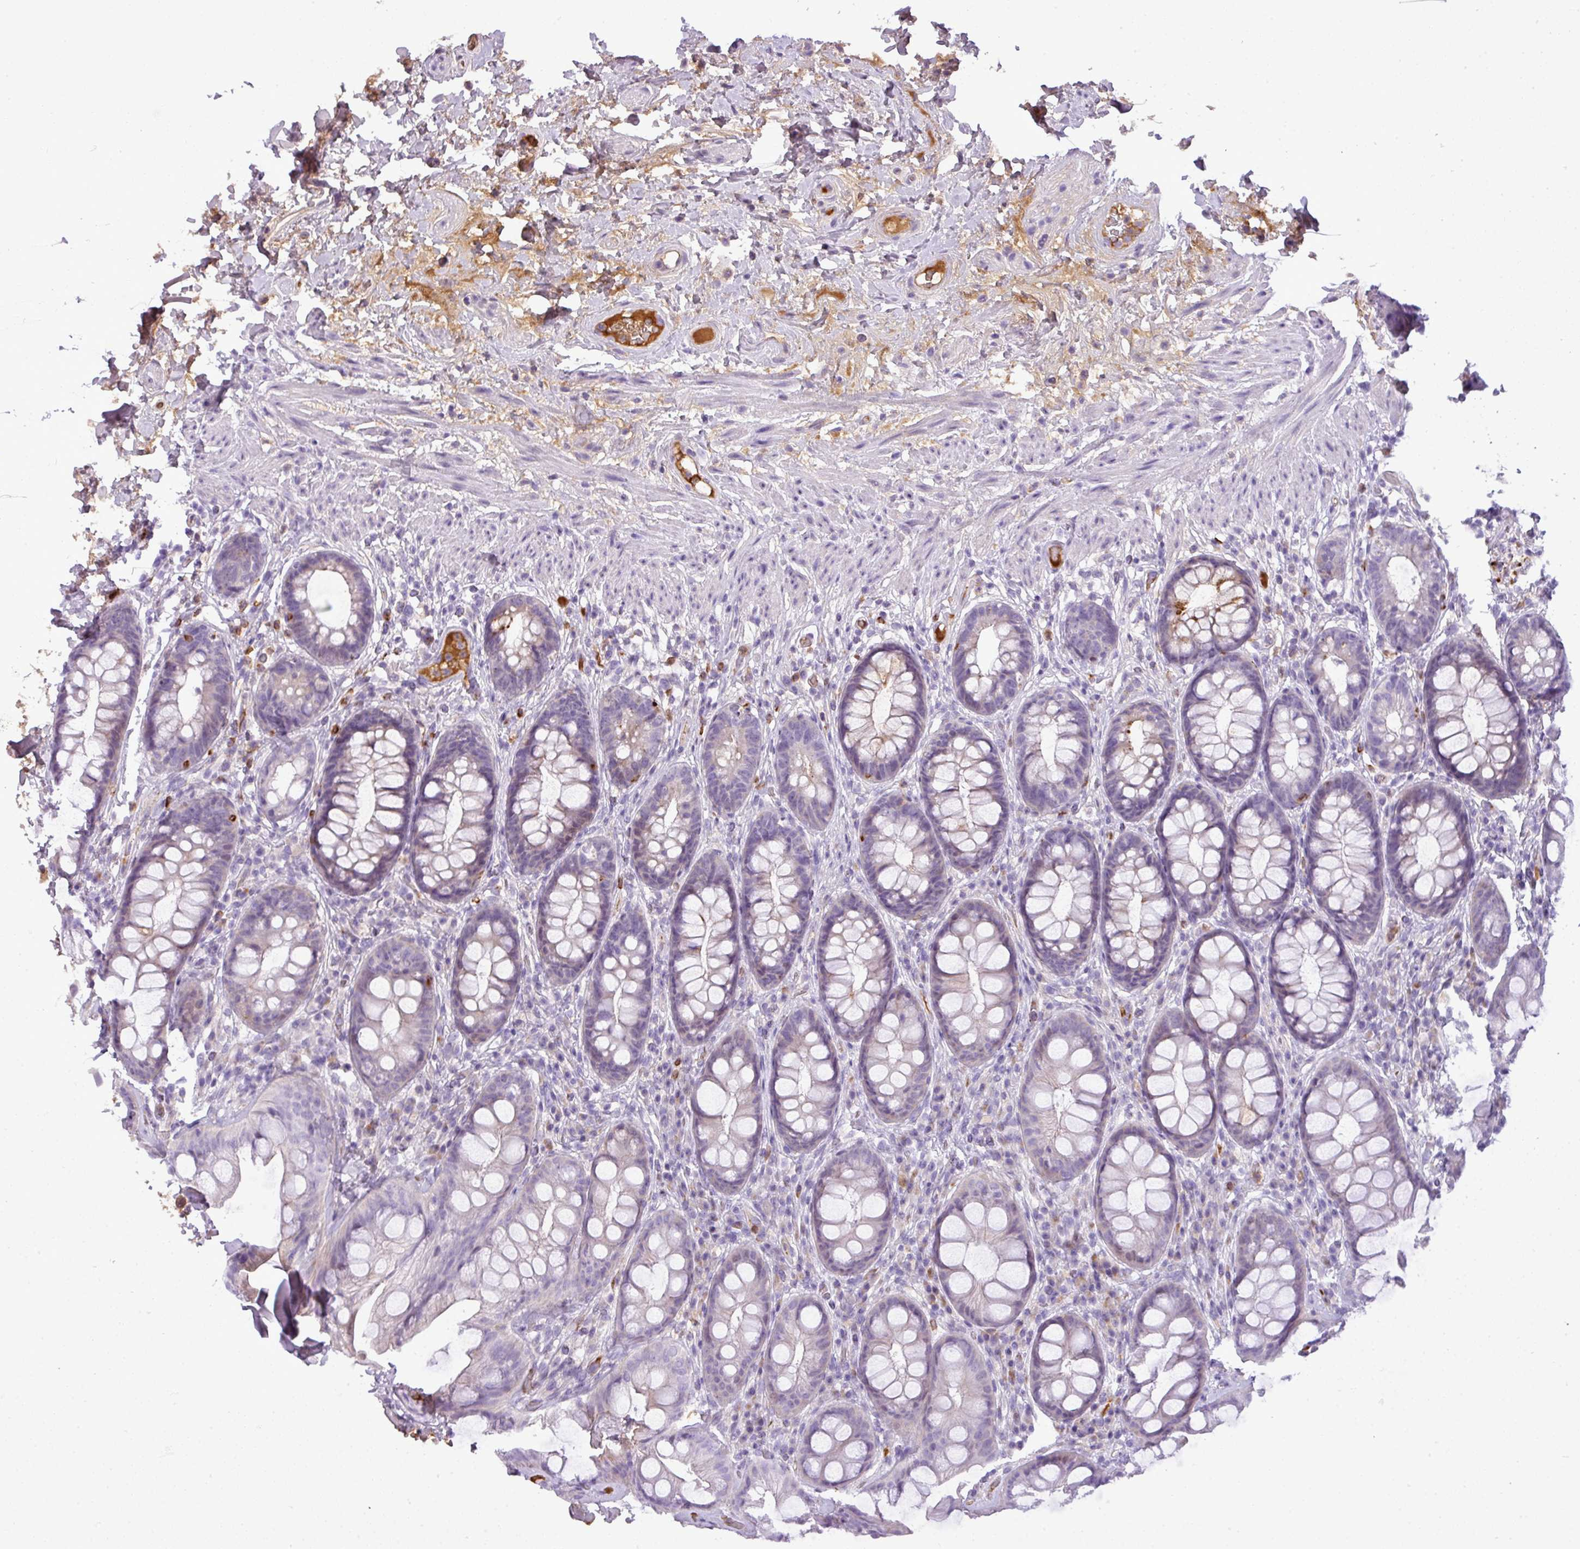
{"staining": {"intensity": "weak", "quantity": "<25%", "location": "cytoplasmic/membranous"}, "tissue": "rectum", "cell_type": "Glandular cells", "image_type": "normal", "snomed": [{"axis": "morphology", "description": "Normal tissue, NOS"}, {"axis": "topography", "description": "Rectum"}], "caption": "An immunohistochemistry (IHC) photomicrograph of unremarkable rectum is shown. There is no staining in glandular cells of rectum.", "gene": "C4A", "patient": {"sex": "male", "age": 74}}